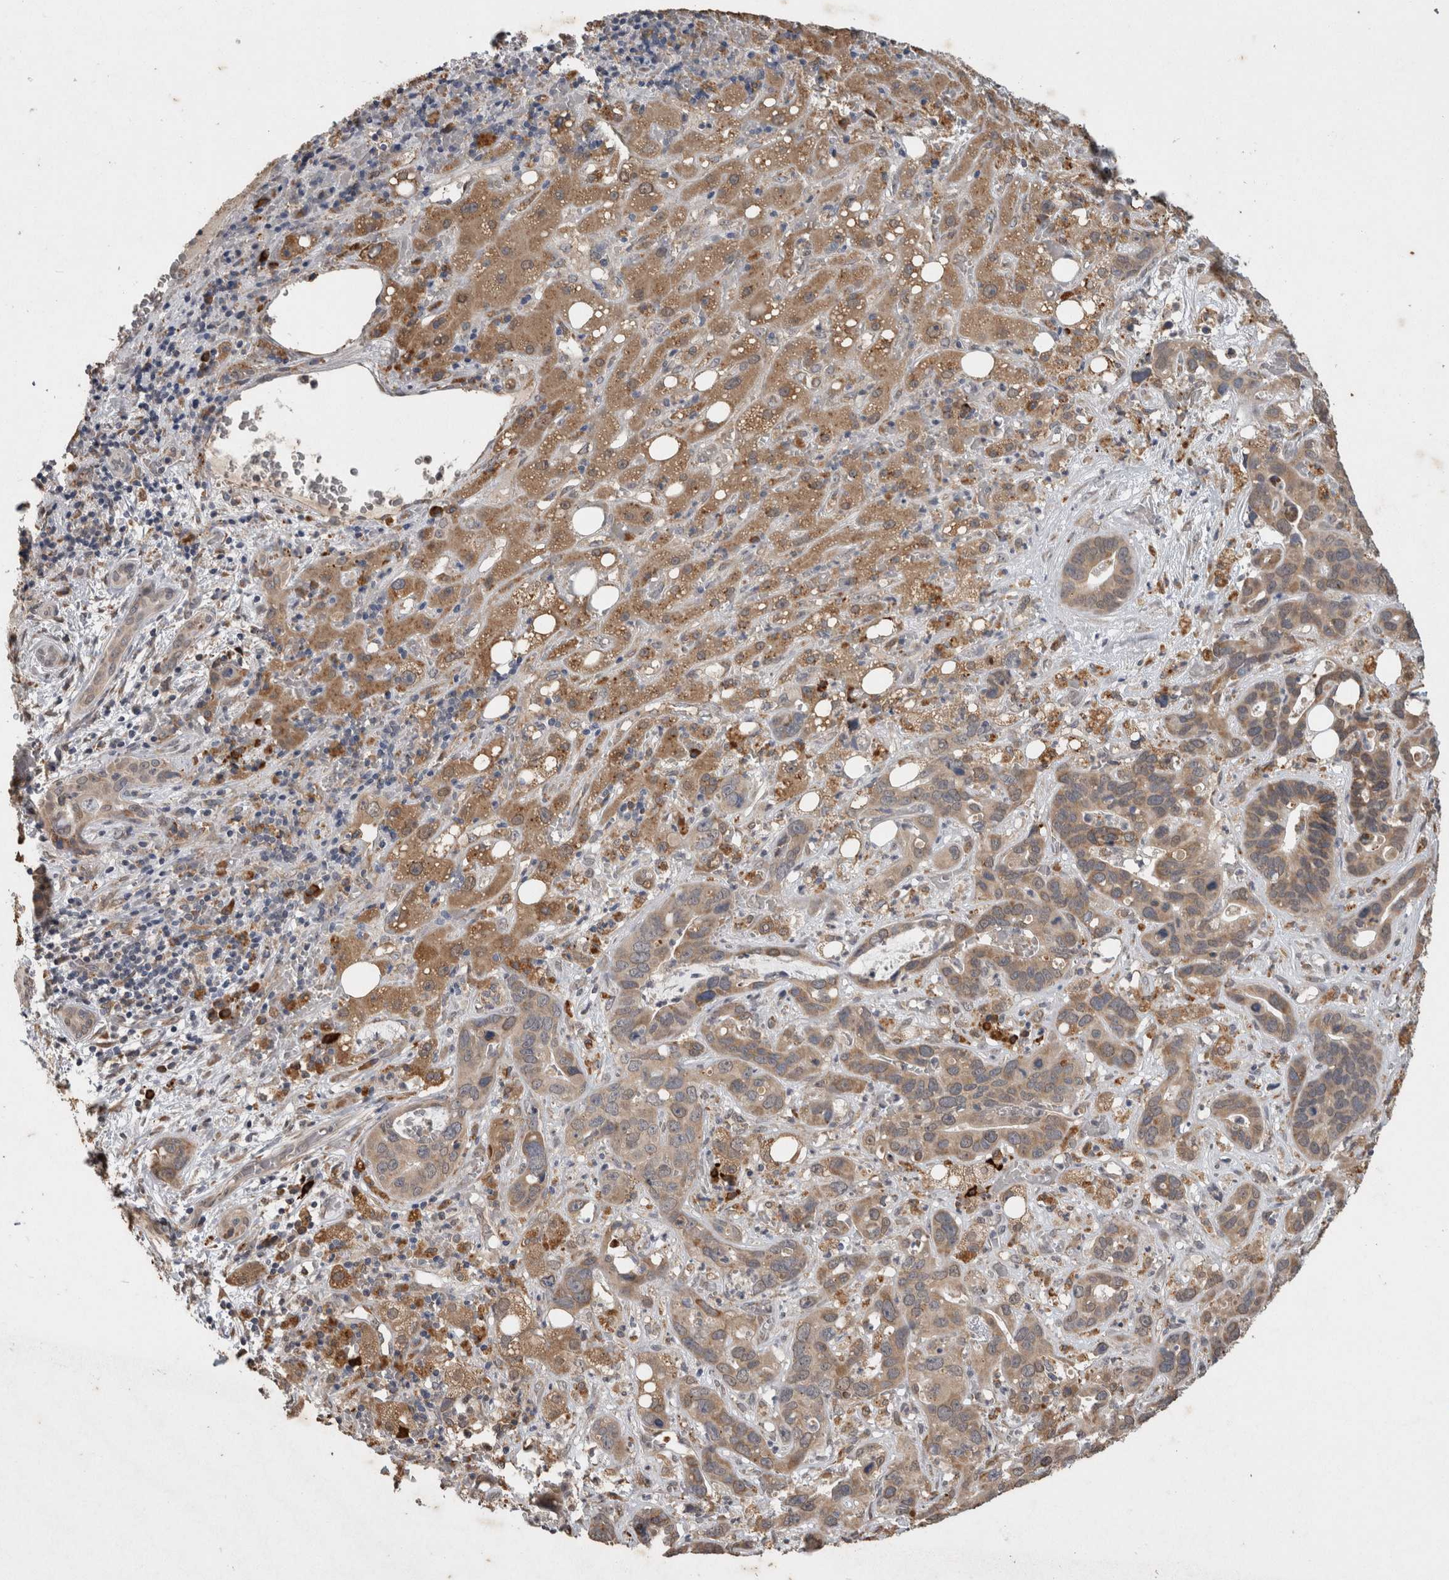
{"staining": {"intensity": "moderate", "quantity": ">75%", "location": "cytoplasmic/membranous"}, "tissue": "liver cancer", "cell_type": "Tumor cells", "image_type": "cancer", "snomed": [{"axis": "morphology", "description": "Cholangiocarcinoma"}, {"axis": "topography", "description": "Liver"}], "caption": "DAB immunohistochemical staining of human liver cancer (cholangiocarcinoma) reveals moderate cytoplasmic/membranous protein expression in approximately >75% of tumor cells.", "gene": "ADGRL3", "patient": {"sex": "female", "age": 65}}